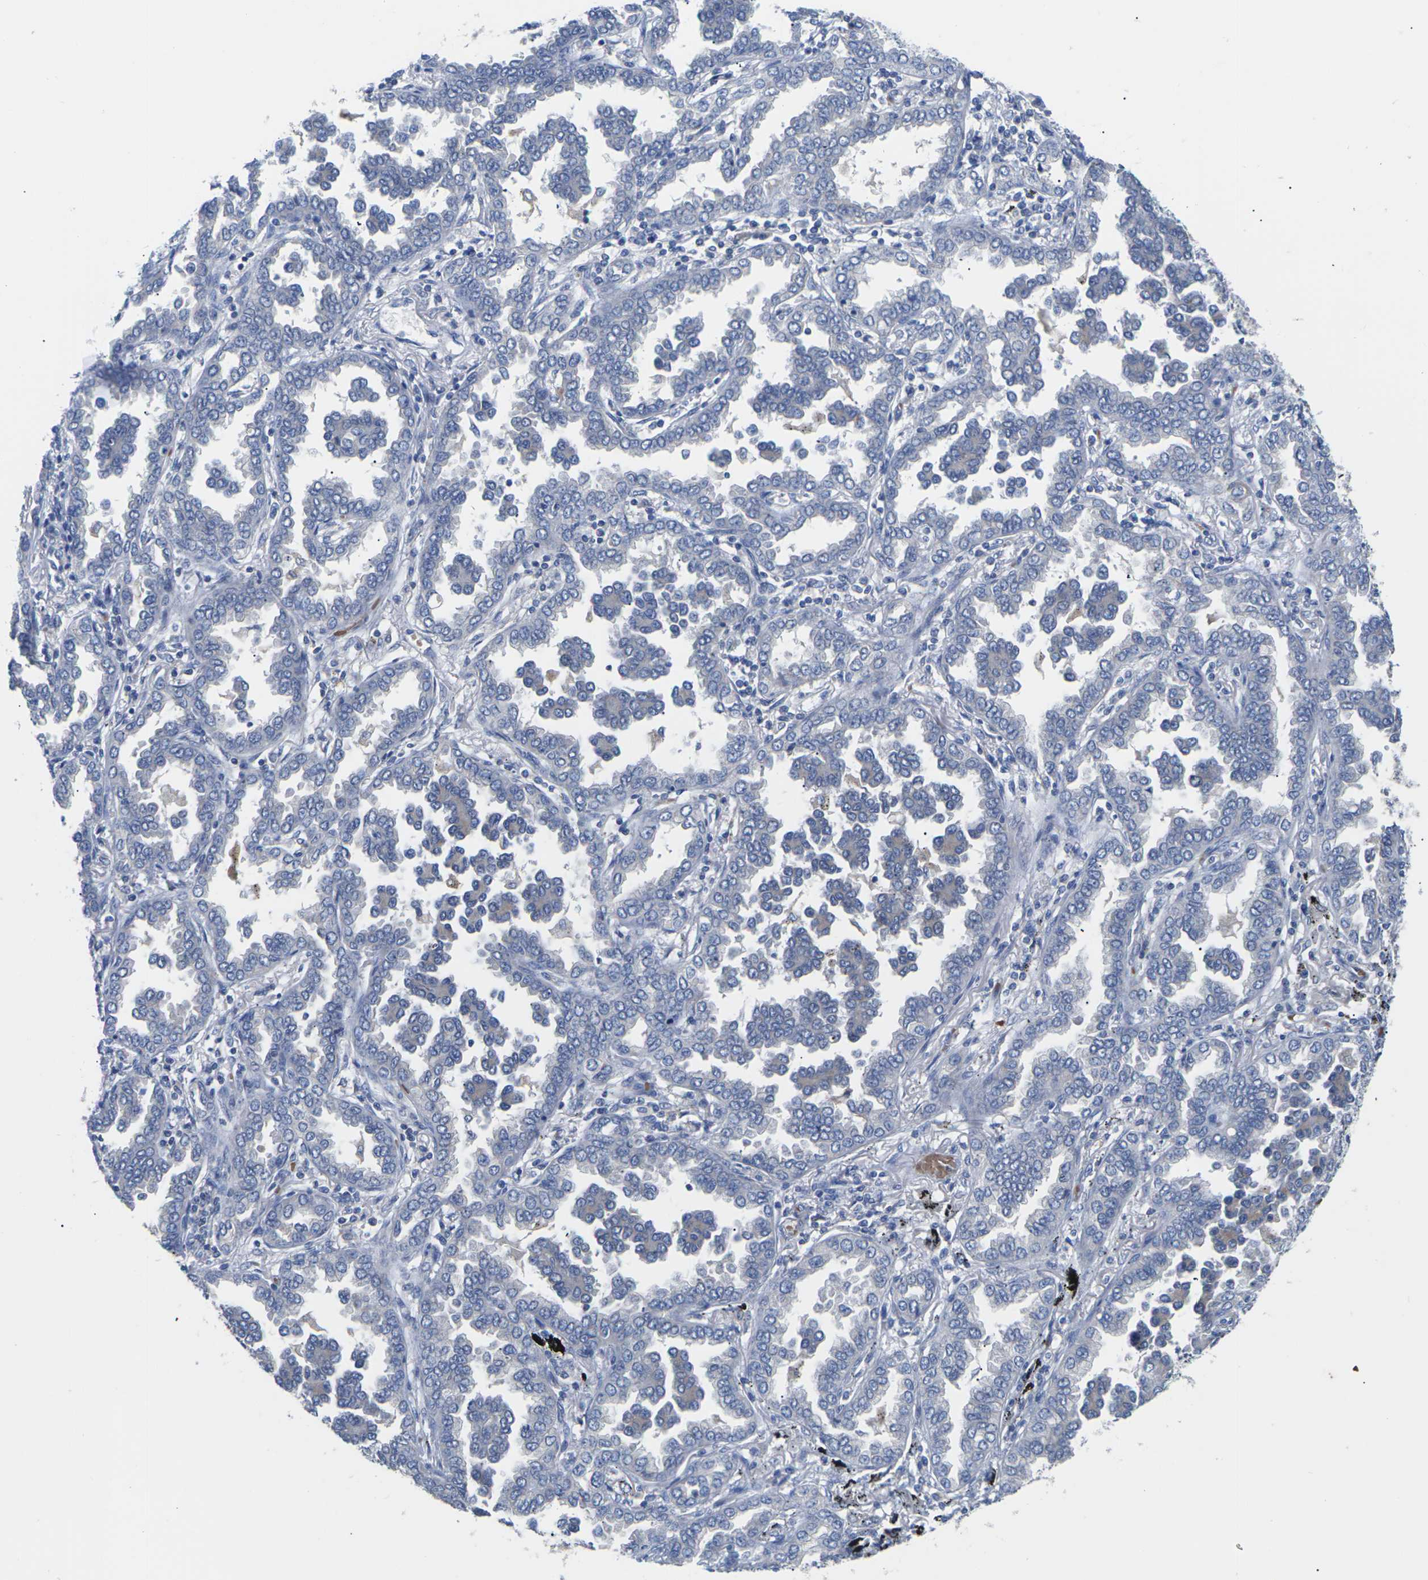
{"staining": {"intensity": "negative", "quantity": "none", "location": "none"}, "tissue": "lung cancer", "cell_type": "Tumor cells", "image_type": "cancer", "snomed": [{"axis": "morphology", "description": "Normal tissue, NOS"}, {"axis": "morphology", "description": "Adenocarcinoma, NOS"}, {"axis": "topography", "description": "Lung"}], "caption": "Immunohistochemistry histopathology image of human lung cancer stained for a protein (brown), which reveals no expression in tumor cells. The staining is performed using DAB (3,3'-diaminobenzidine) brown chromogen with nuclei counter-stained in using hematoxylin.", "gene": "TMCO4", "patient": {"sex": "male", "age": 59}}